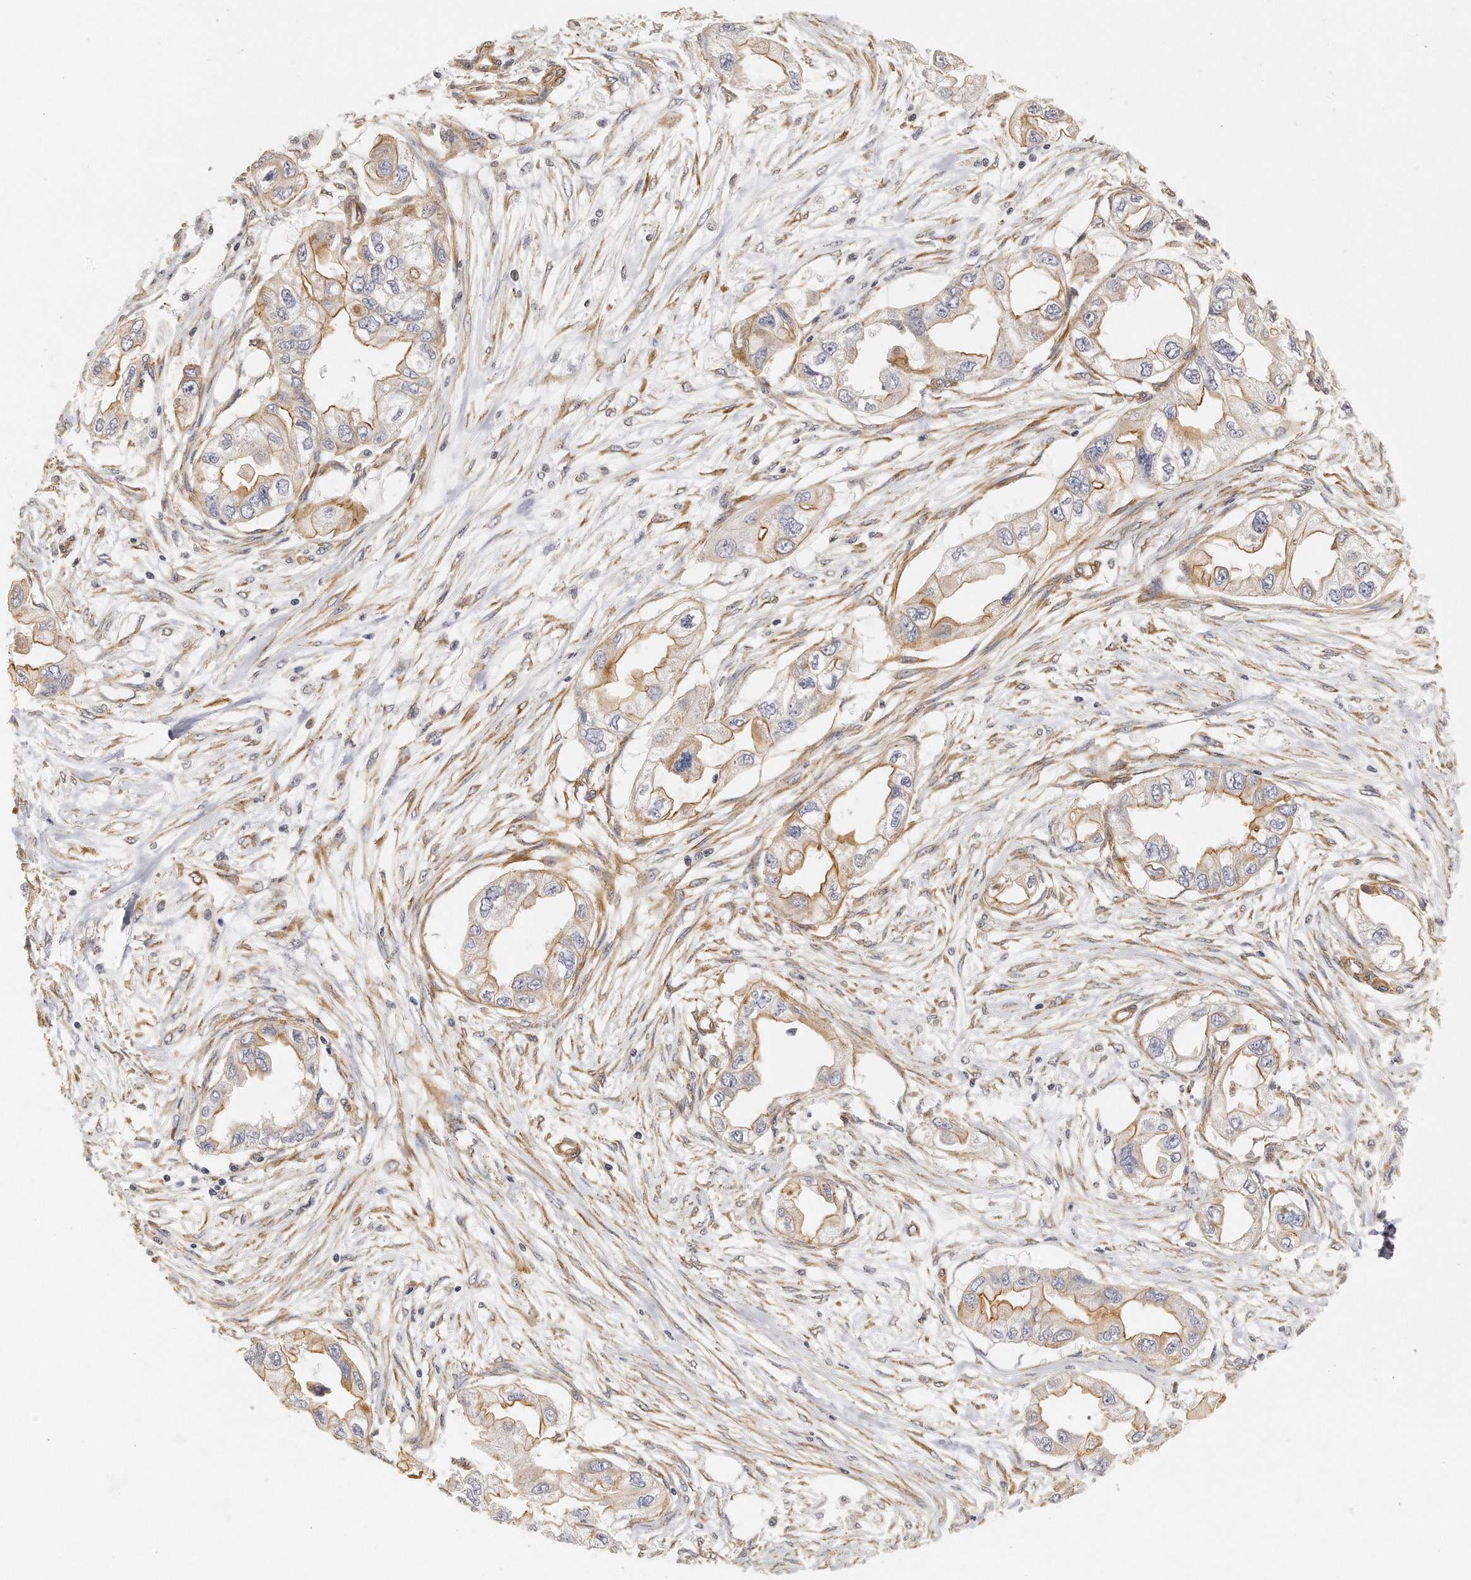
{"staining": {"intensity": "moderate", "quantity": "25%-75%", "location": "cytoplasmic/membranous"}, "tissue": "endometrial cancer", "cell_type": "Tumor cells", "image_type": "cancer", "snomed": [{"axis": "morphology", "description": "Adenocarcinoma, NOS"}, {"axis": "topography", "description": "Endometrium"}], "caption": "Adenocarcinoma (endometrial) stained with a brown dye demonstrates moderate cytoplasmic/membranous positive positivity in approximately 25%-75% of tumor cells.", "gene": "CHST7", "patient": {"sex": "female", "age": 67}}